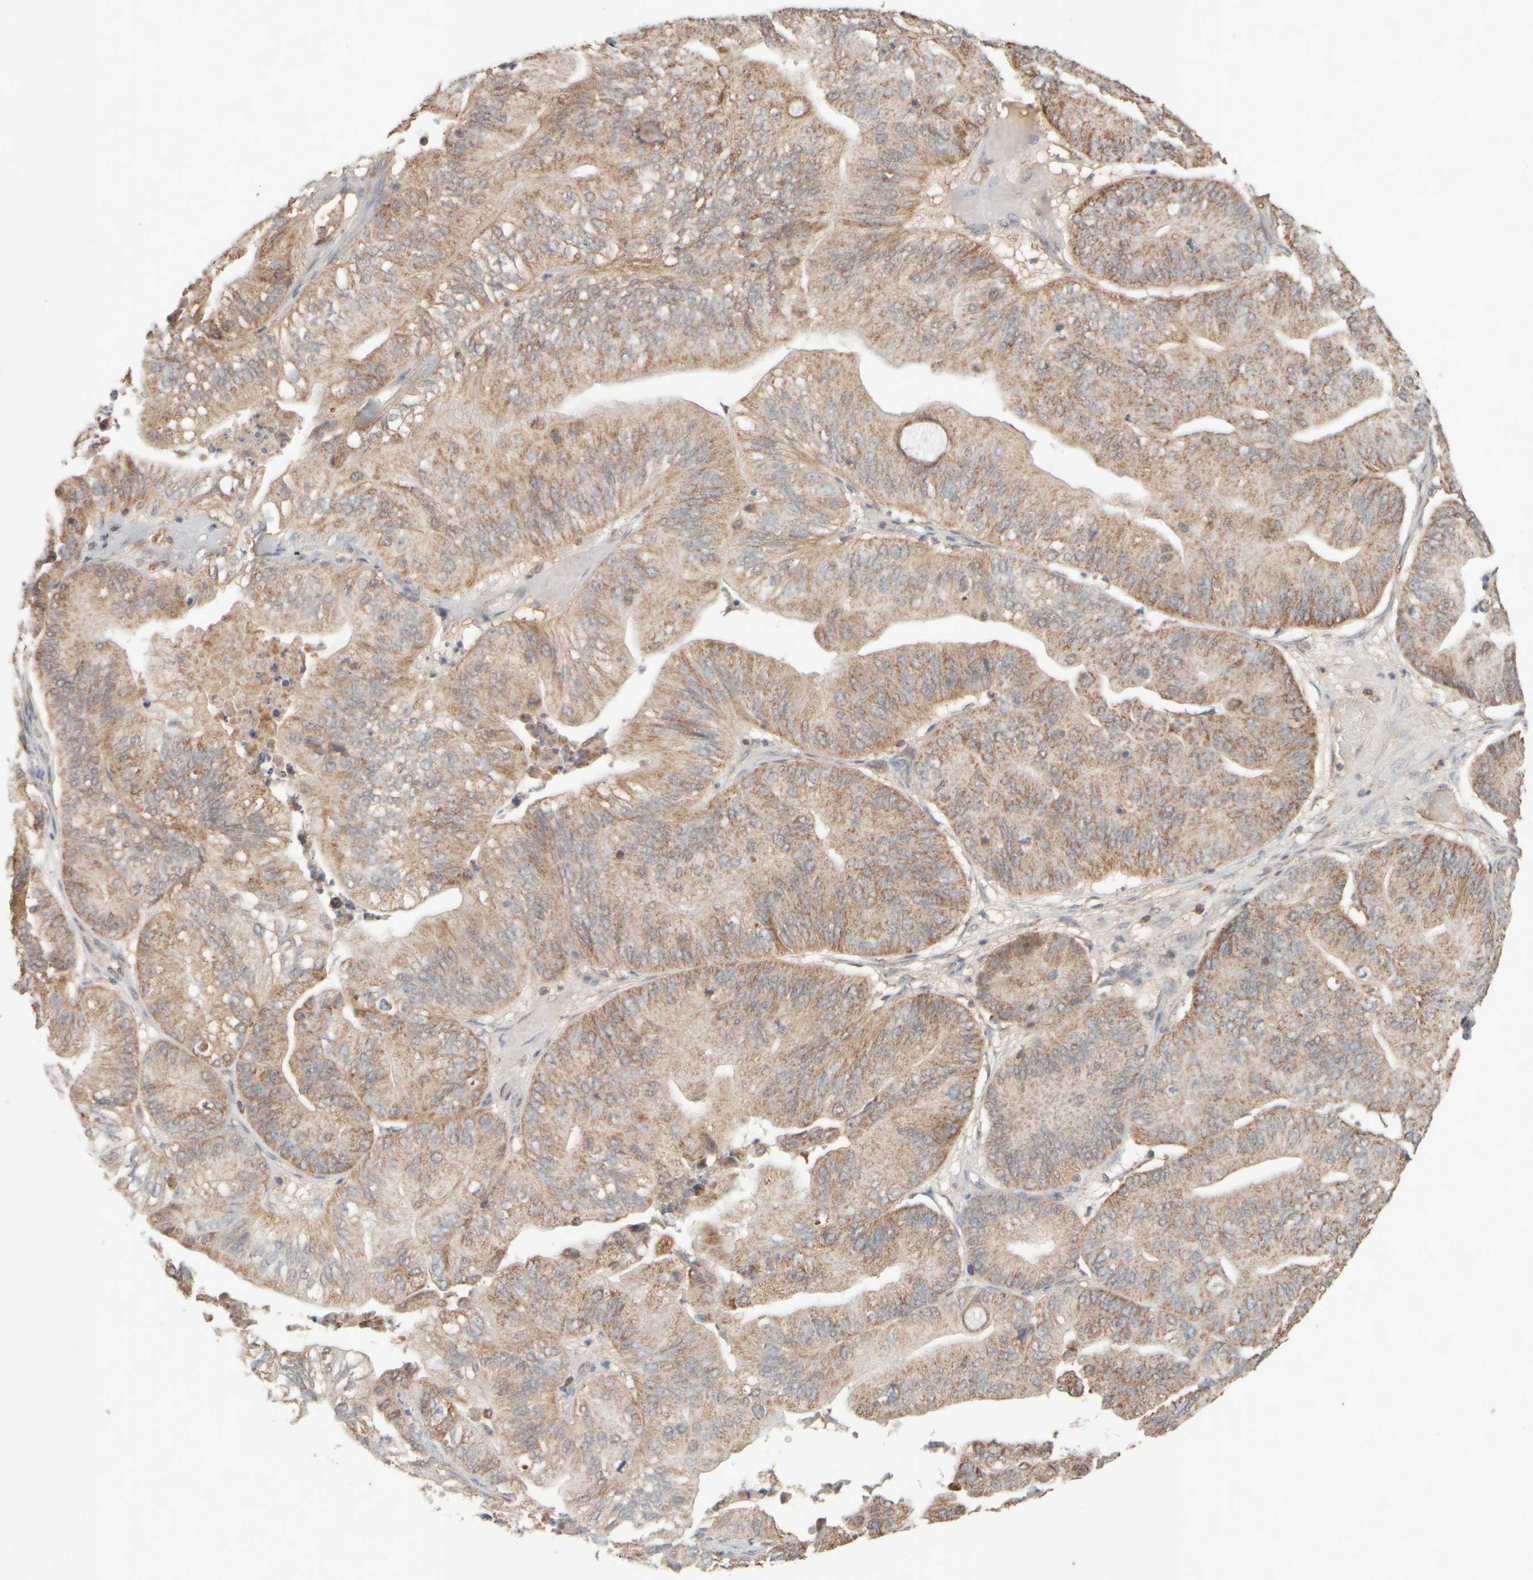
{"staining": {"intensity": "weak", "quantity": ">75%", "location": "cytoplasmic/membranous"}, "tissue": "ovarian cancer", "cell_type": "Tumor cells", "image_type": "cancer", "snomed": [{"axis": "morphology", "description": "Cystadenocarcinoma, mucinous, NOS"}, {"axis": "topography", "description": "Ovary"}], "caption": "This micrograph displays immunohistochemistry (IHC) staining of mucinous cystadenocarcinoma (ovarian), with low weak cytoplasmic/membranous staining in approximately >75% of tumor cells.", "gene": "EIF2B3", "patient": {"sex": "female", "age": 61}}